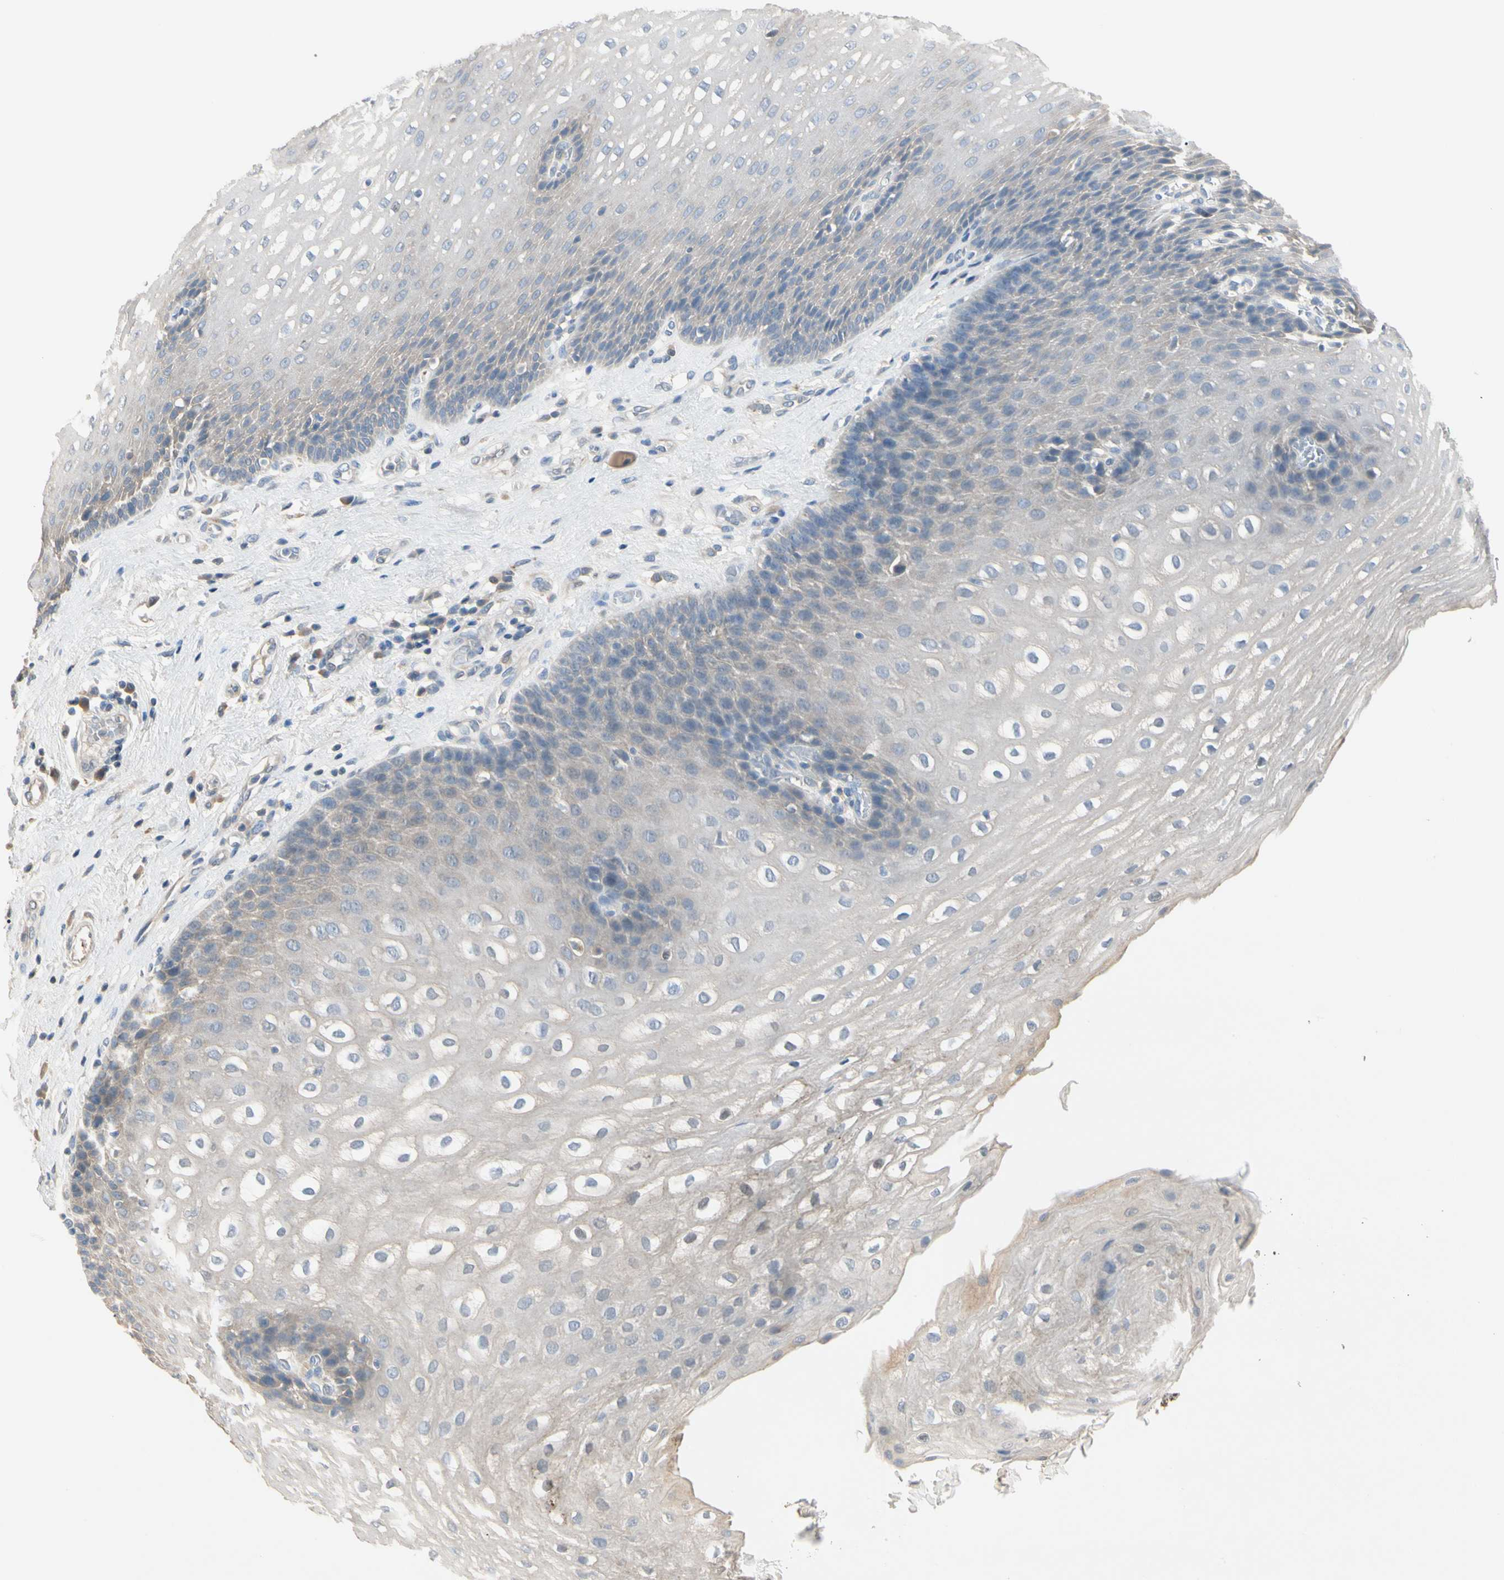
{"staining": {"intensity": "negative", "quantity": "none", "location": "none"}, "tissue": "esophagus", "cell_type": "Squamous epithelial cells", "image_type": "normal", "snomed": [{"axis": "morphology", "description": "Normal tissue, NOS"}, {"axis": "topography", "description": "Esophagus"}], "caption": "Esophagus stained for a protein using immunohistochemistry displays no positivity squamous epithelial cells.", "gene": "PRSS21", "patient": {"sex": "male", "age": 48}}